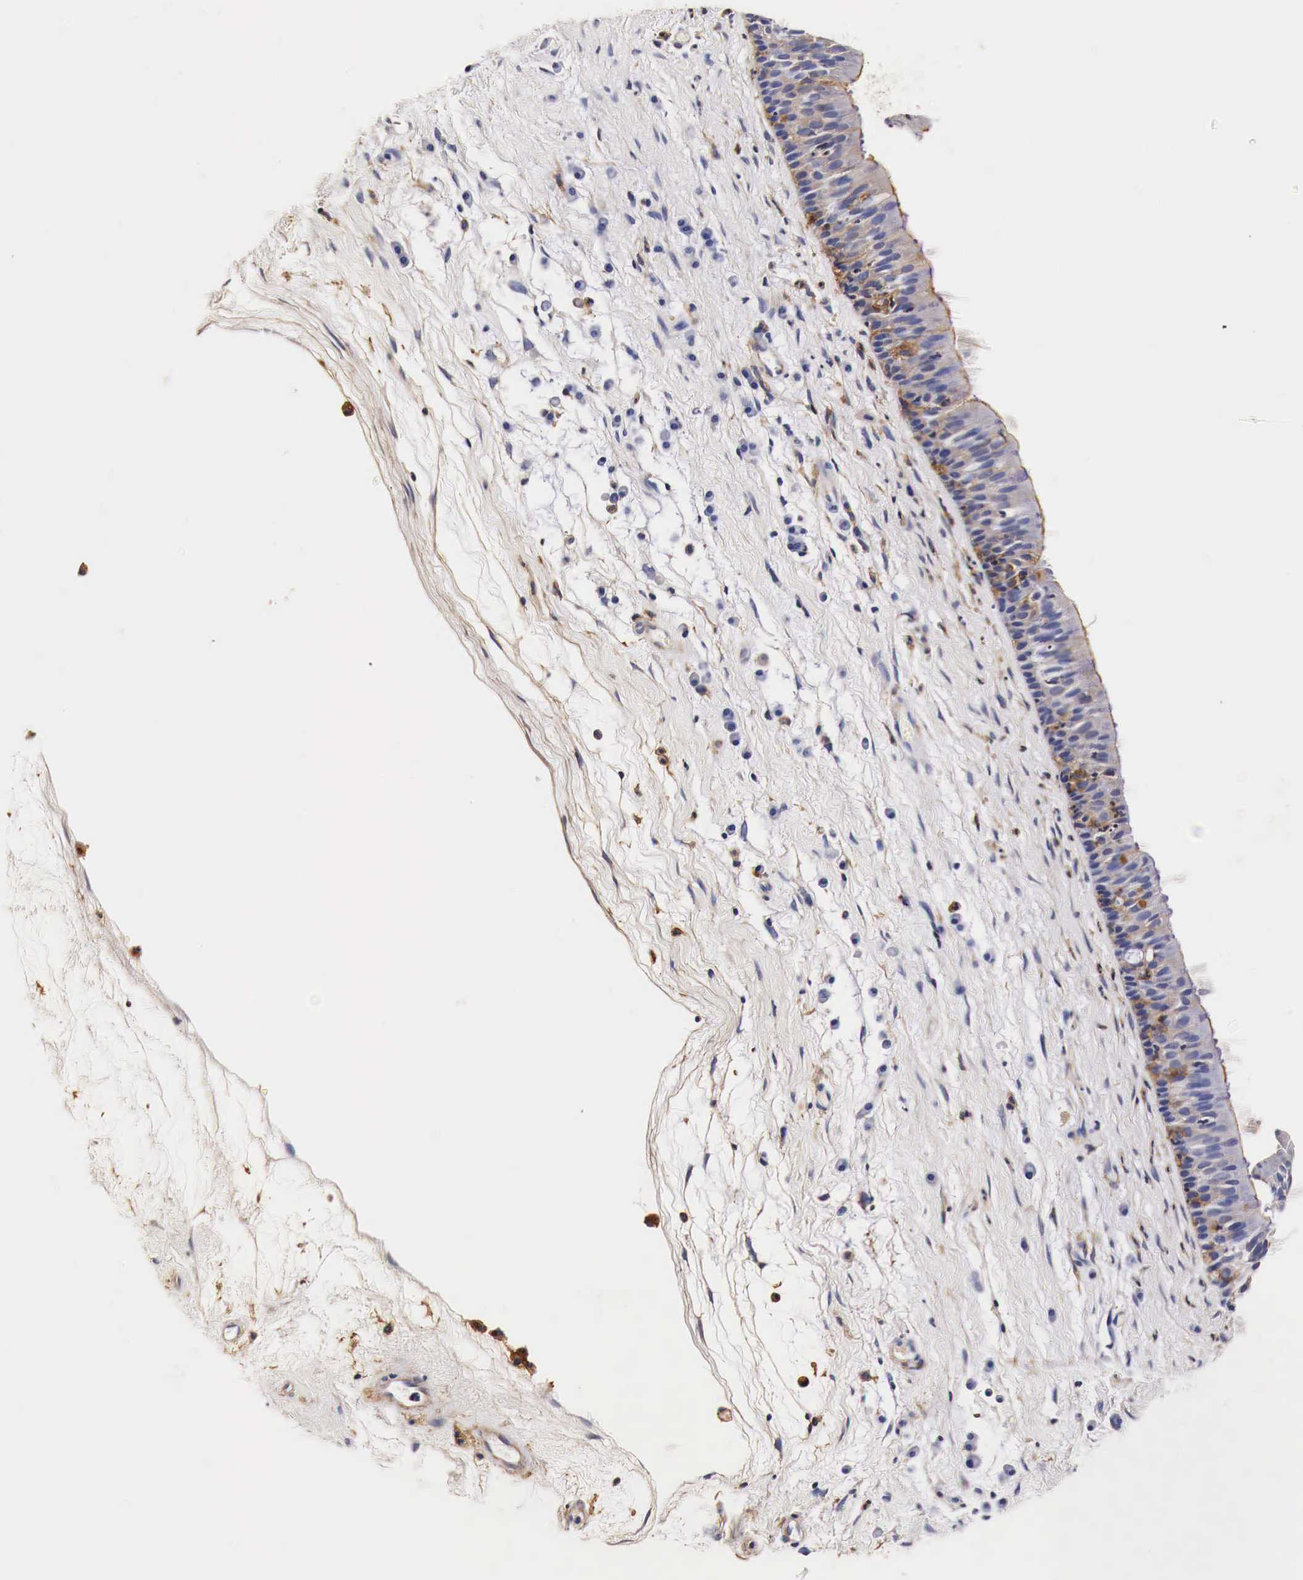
{"staining": {"intensity": "weak", "quantity": "25%-75%", "location": "cytoplasmic/membranous"}, "tissue": "nasopharynx", "cell_type": "Respiratory epithelial cells", "image_type": "normal", "snomed": [{"axis": "morphology", "description": "Normal tissue, NOS"}, {"axis": "topography", "description": "Nasopharynx"}], "caption": "A high-resolution histopathology image shows IHC staining of benign nasopharynx, which demonstrates weak cytoplasmic/membranous positivity in about 25%-75% of respiratory epithelial cells.", "gene": "RP2", "patient": {"sex": "male", "age": 13}}